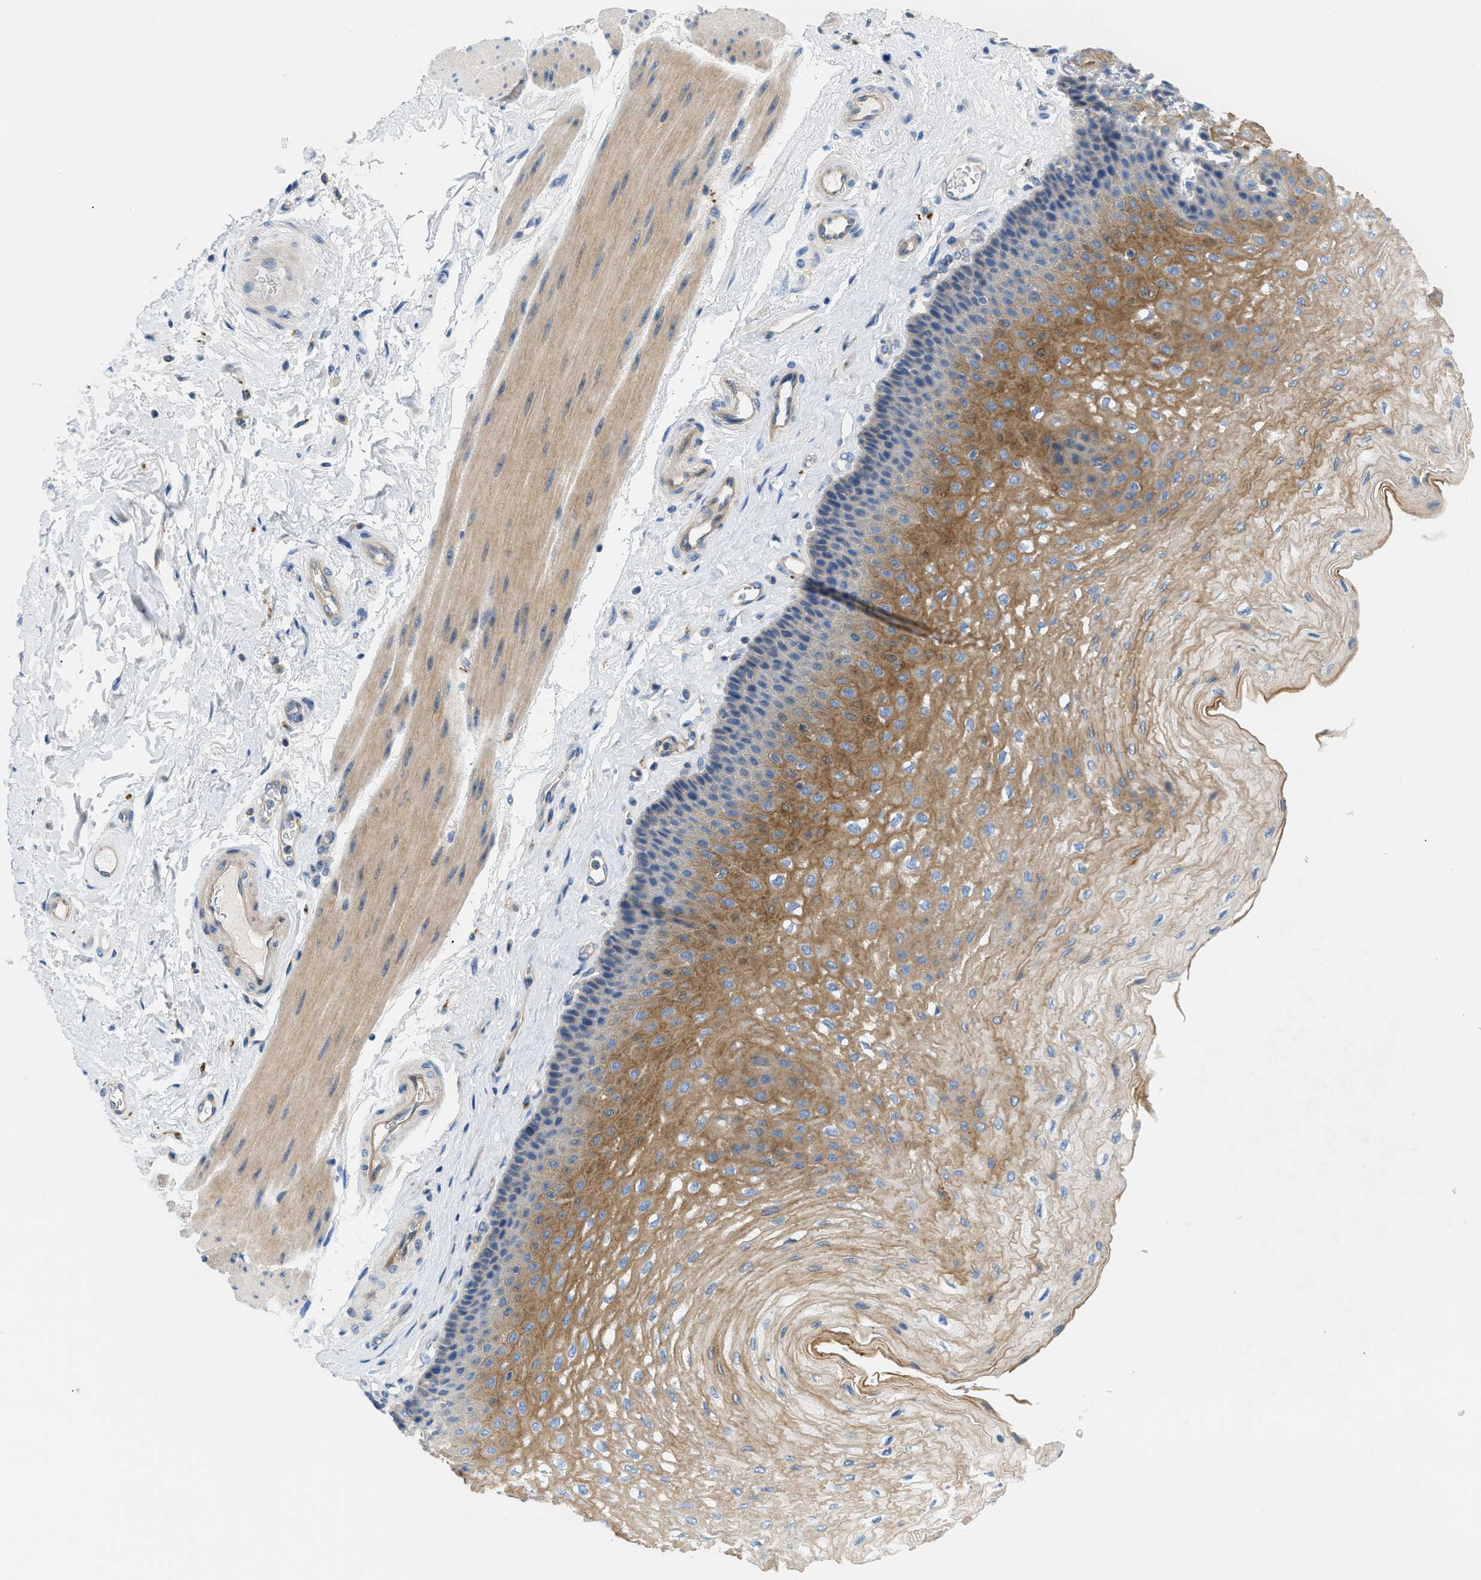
{"staining": {"intensity": "moderate", "quantity": ">75%", "location": "cytoplasmic/membranous"}, "tissue": "esophagus", "cell_type": "Squamous epithelial cells", "image_type": "normal", "snomed": [{"axis": "morphology", "description": "Normal tissue, NOS"}, {"axis": "topography", "description": "Esophagus"}], "caption": "Protein expression analysis of normal human esophagus reveals moderate cytoplasmic/membranous expression in about >75% of squamous epithelial cells. (DAB IHC, brown staining for protein, blue staining for nuclei).", "gene": "ORAI1", "patient": {"sex": "female", "age": 72}}